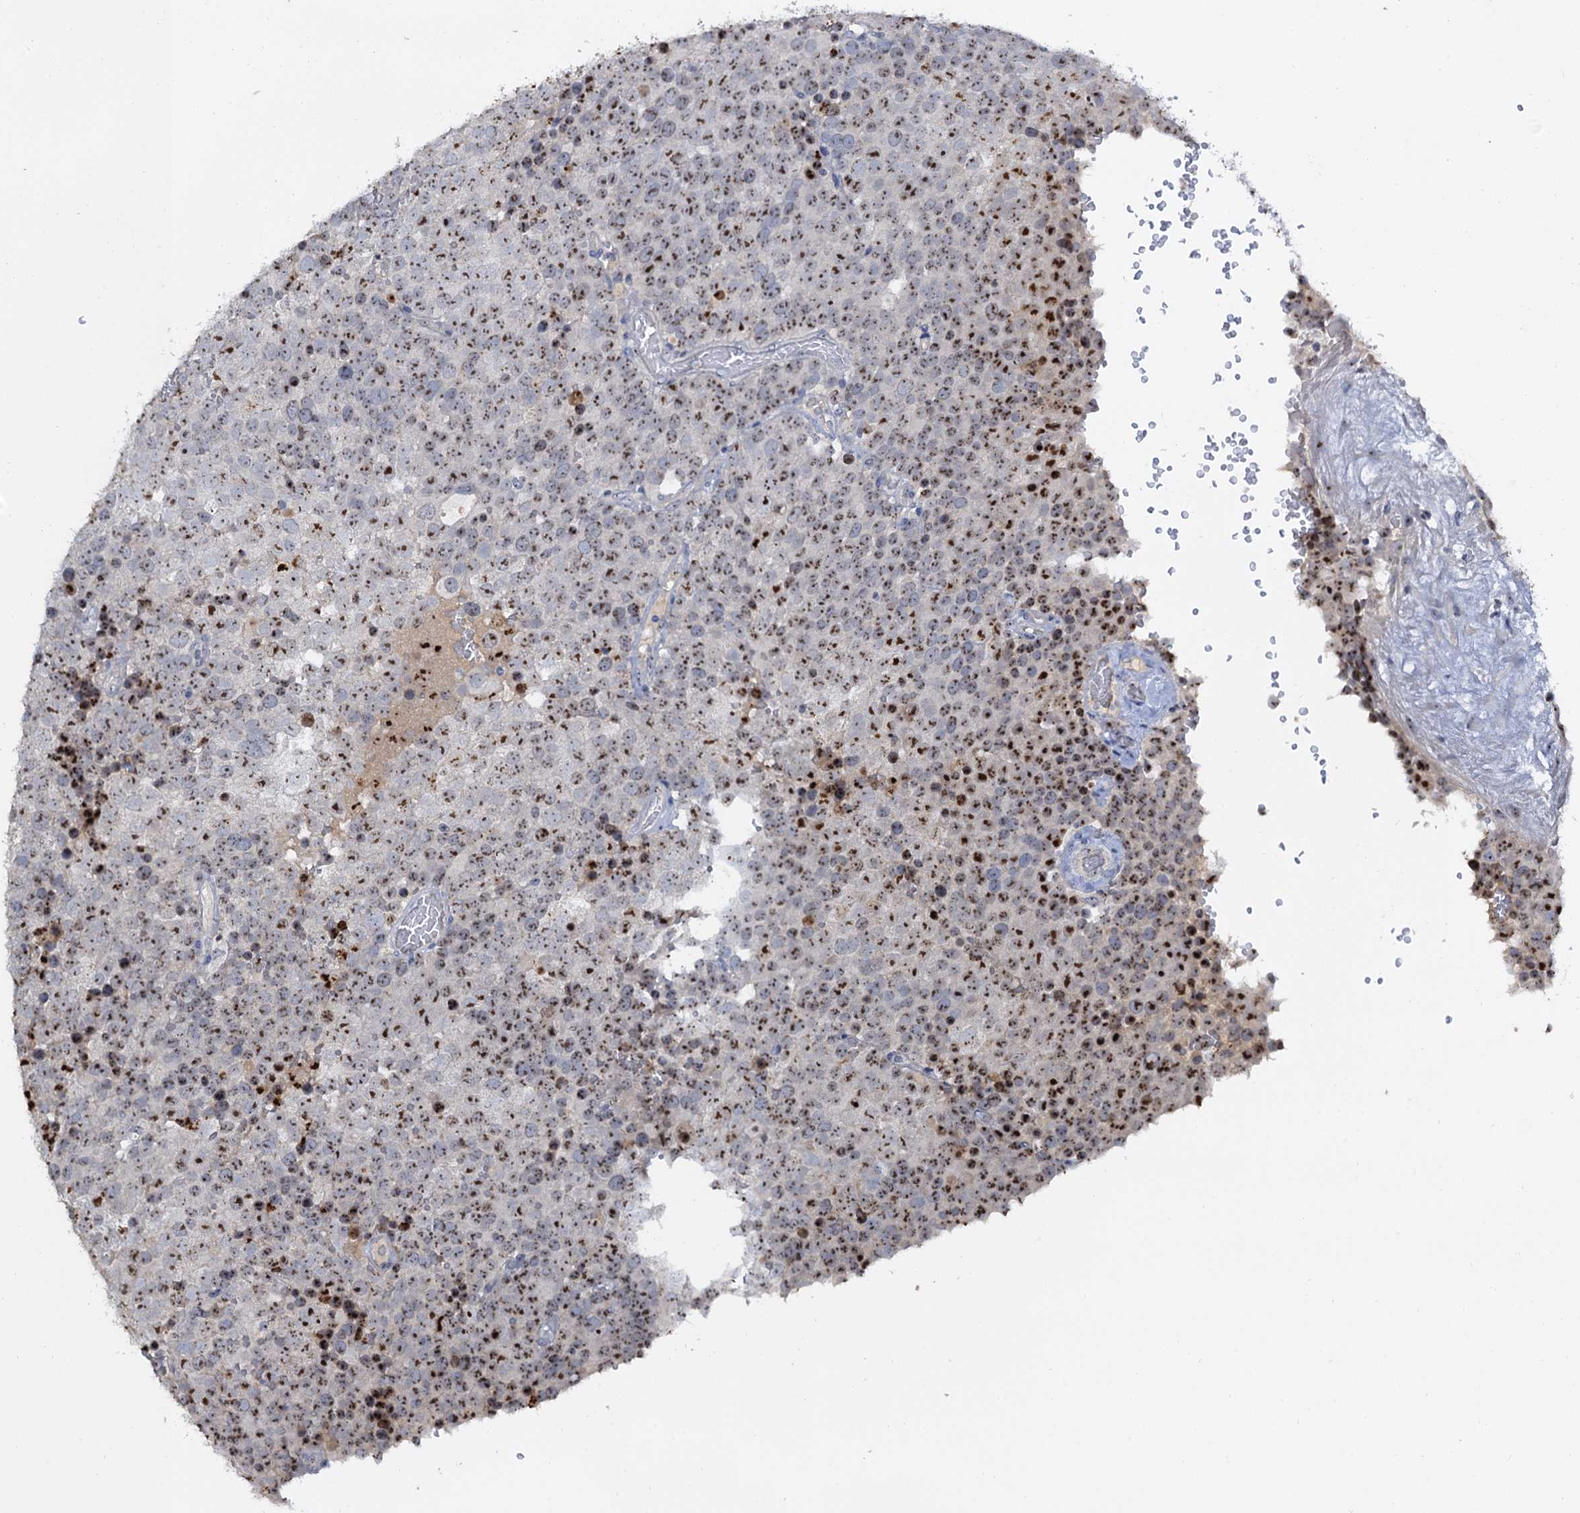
{"staining": {"intensity": "moderate", "quantity": ">75%", "location": "nuclear"}, "tissue": "testis cancer", "cell_type": "Tumor cells", "image_type": "cancer", "snomed": [{"axis": "morphology", "description": "Seminoma, NOS"}, {"axis": "topography", "description": "Testis"}], "caption": "Immunohistochemical staining of human seminoma (testis) shows medium levels of moderate nuclear expression in about >75% of tumor cells.", "gene": "NOP2", "patient": {"sex": "male", "age": 71}}